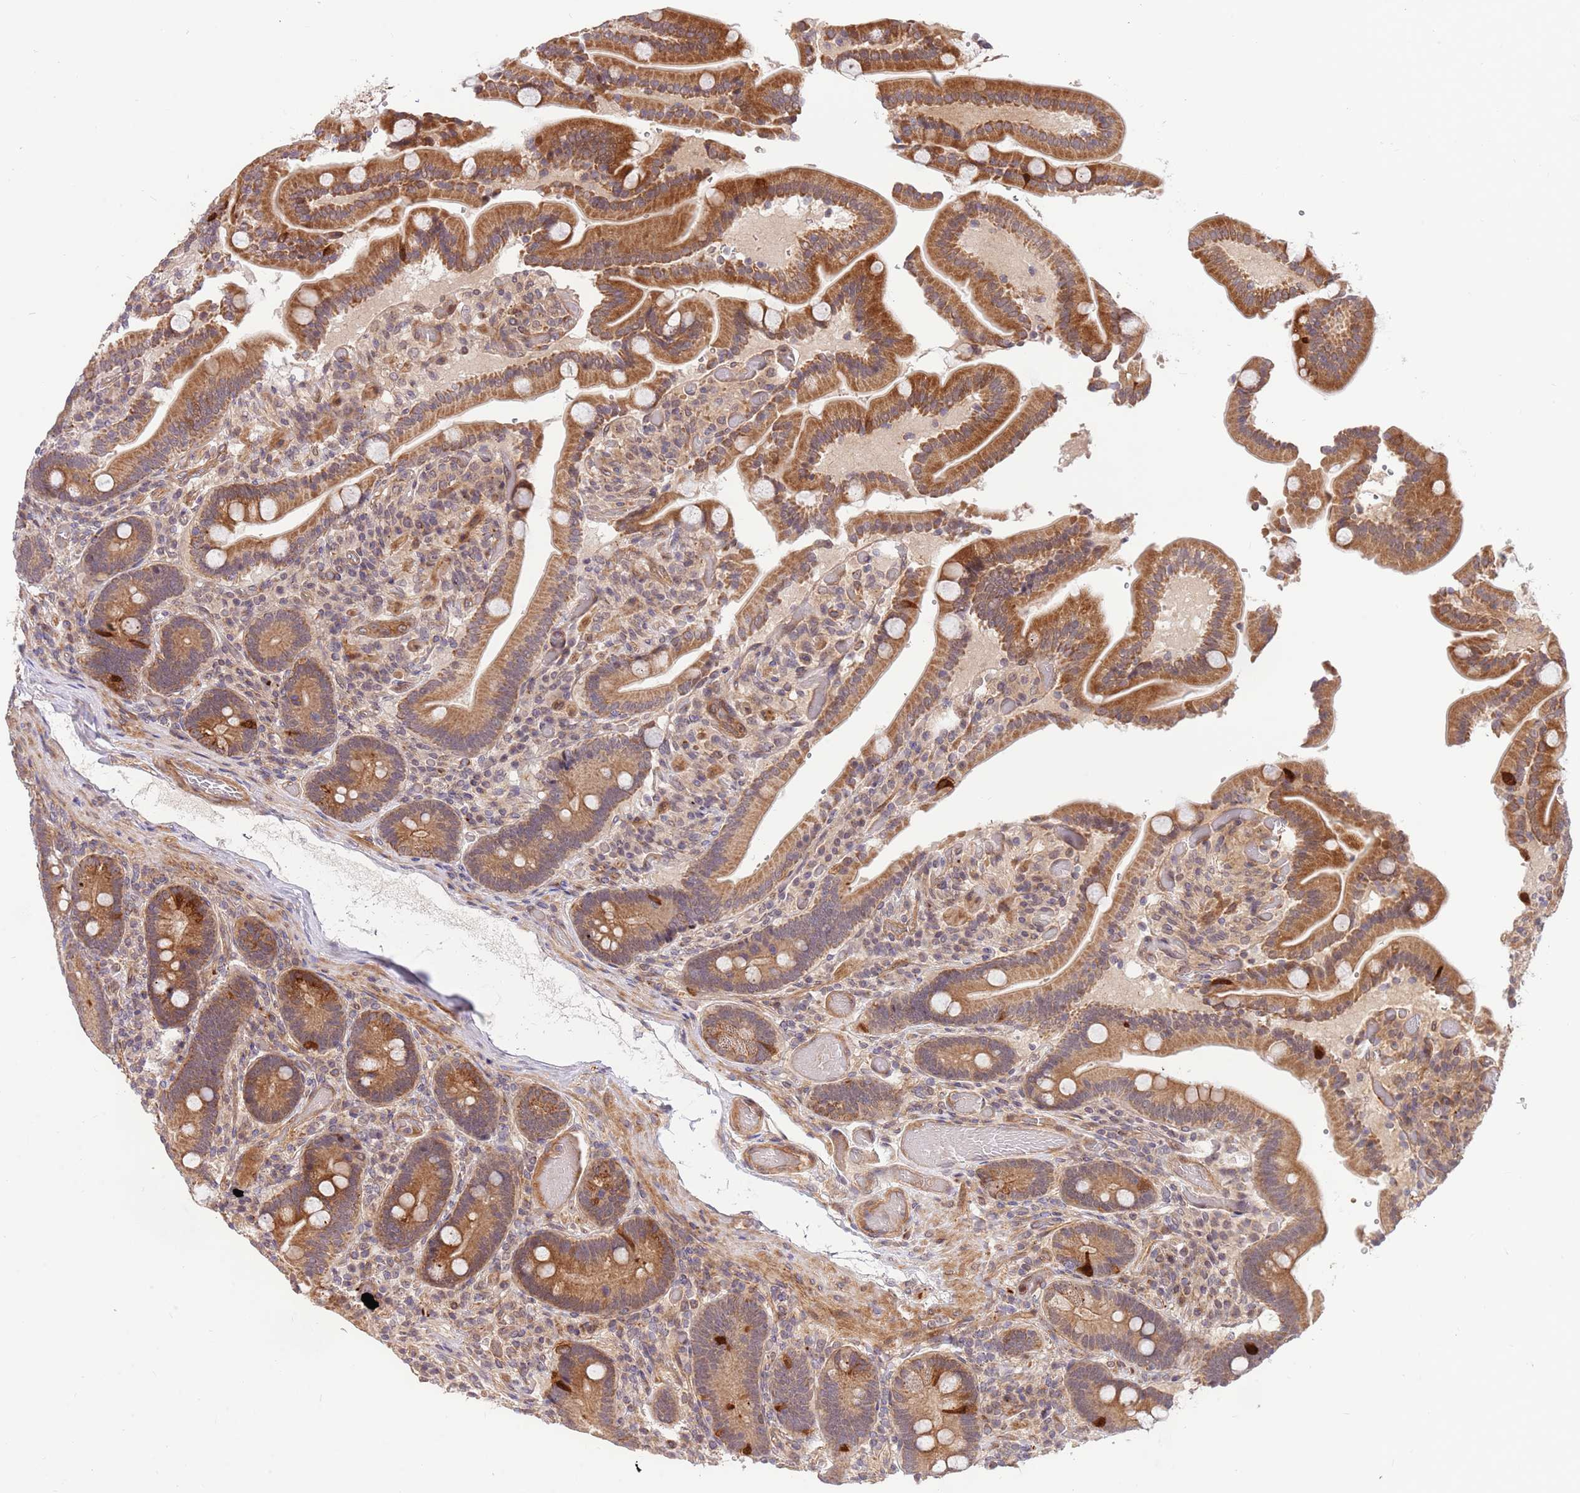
{"staining": {"intensity": "moderate", "quantity": ">75%", "location": "cytoplasmic/membranous"}, "tissue": "duodenum", "cell_type": "Glandular cells", "image_type": "normal", "snomed": [{"axis": "morphology", "description": "Normal tissue, NOS"}, {"axis": "topography", "description": "Duodenum"}], "caption": "Protein staining of benign duodenum shows moderate cytoplasmic/membranous positivity in about >75% of glandular cells.", "gene": "HAUS3", "patient": {"sex": "female", "age": 62}}